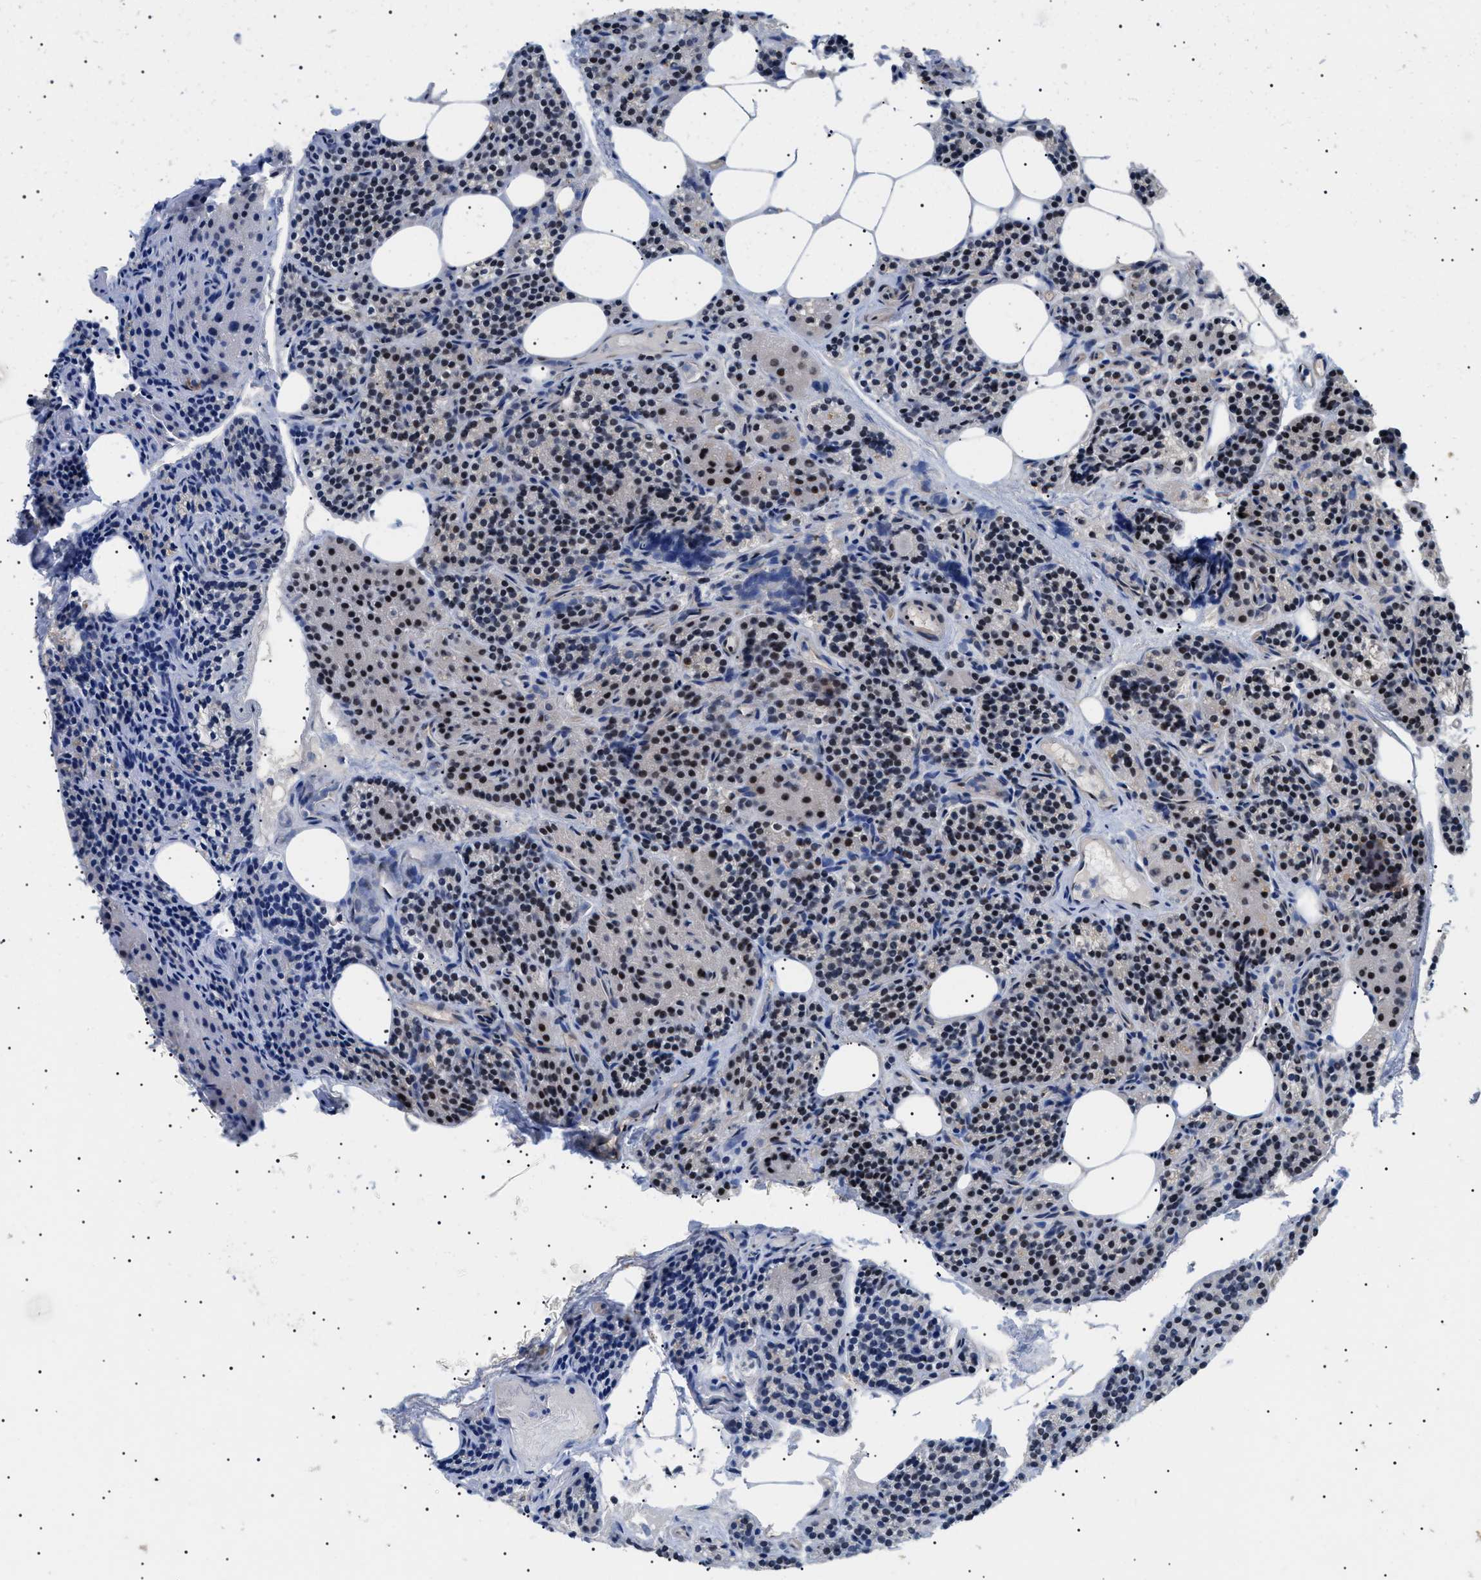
{"staining": {"intensity": "negative", "quantity": "none", "location": "none"}, "tissue": "parathyroid gland", "cell_type": "Glandular cells", "image_type": "normal", "snomed": [{"axis": "morphology", "description": "Normal tissue, NOS"}, {"axis": "morphology", "description": "Adenoma, NOS"}, {"axis": "topography", "description": "Parathyroid gland"}], "caption": "Immunohistochemical staining of benign parathyroid gland demonstrates no significant positivity in glandular cells. (IHC, brightfield microscopy, high magnification).", "gene": "GARRE1", "patient": {"sex": "female", "age": 74}}